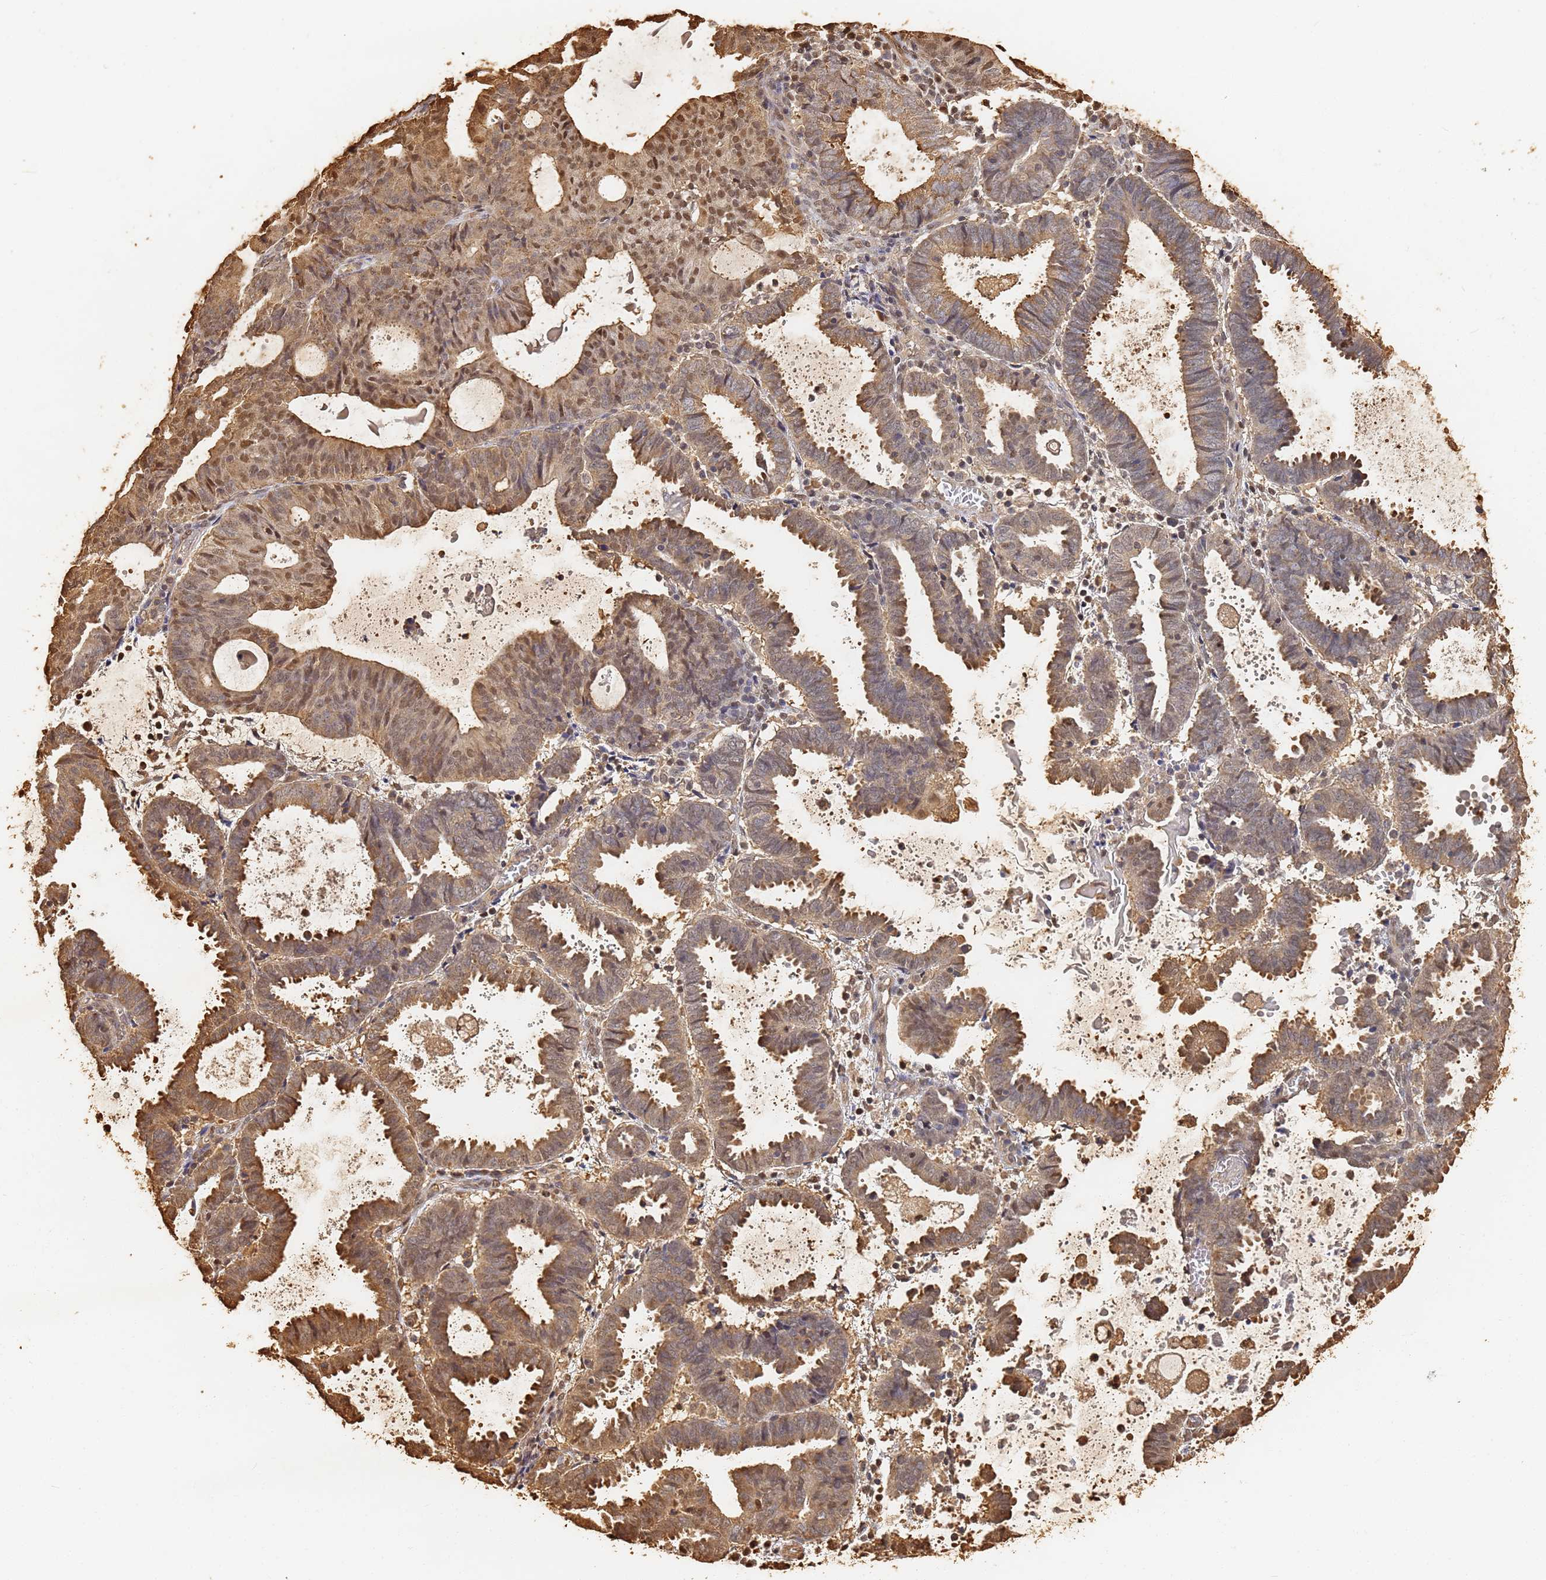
{"staining": {"intensity": "moderate", "quantity": ">75%", "location": "cytoplasmic/membranous,nuclear"}, "tissue": "endometrial cancer", "cell_type": "Tumor cells", "image_type": "cancer", "snomed": [{"axis": "morphology", "description": "Adenocarcinoma, NOS"}, {"axis": "topography", "description": "Uterus"}], "caption": "The immunohistochemical stain highlights moderate cytoplasmic/membranous and nuclear positivity in tumor cells of endometrial cancer (adenocarcinoma) tissue.", "gene": "JAK2", "patient": {"sex": "female", "age": 83}}